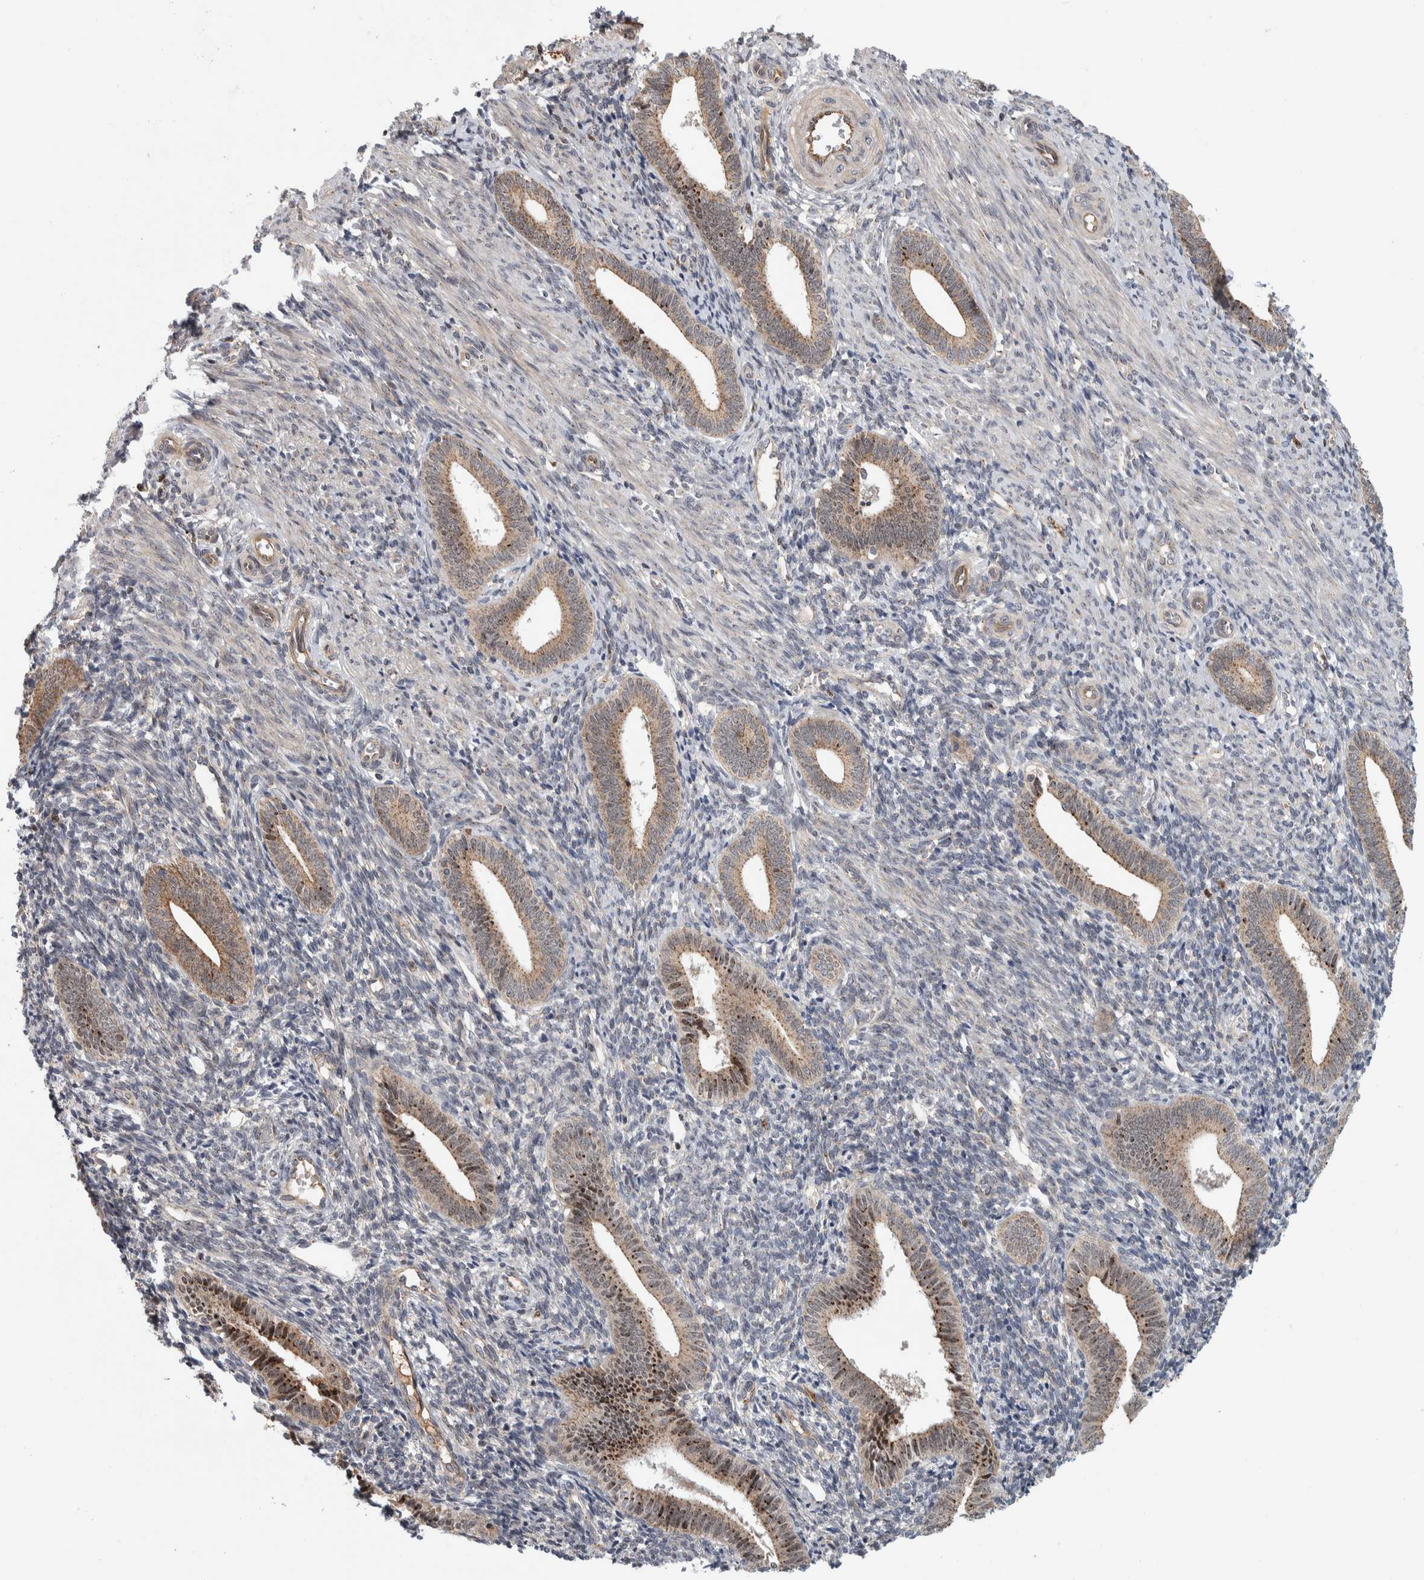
{"staining": {"intensity": "negative", "quantity": "none", "location": "none"}, "tissue": "endometrium", "cell_type": "Cells in endometrial stroma", "image_type": "normal", "snomed": [{"axis": "morphology", "description": "Normal tissue, NOS"}, {"axis": "topography", "description": "Uterus"}, {"axis": "topography", "description": "Endometrium"}], "caption": "DAB immunohistochemical staining of normal endometrium exhibits no significant expression in cells in endometrial stroma.", "gene": "MSL1", "patient": {"sex": "female", "age": 33}}